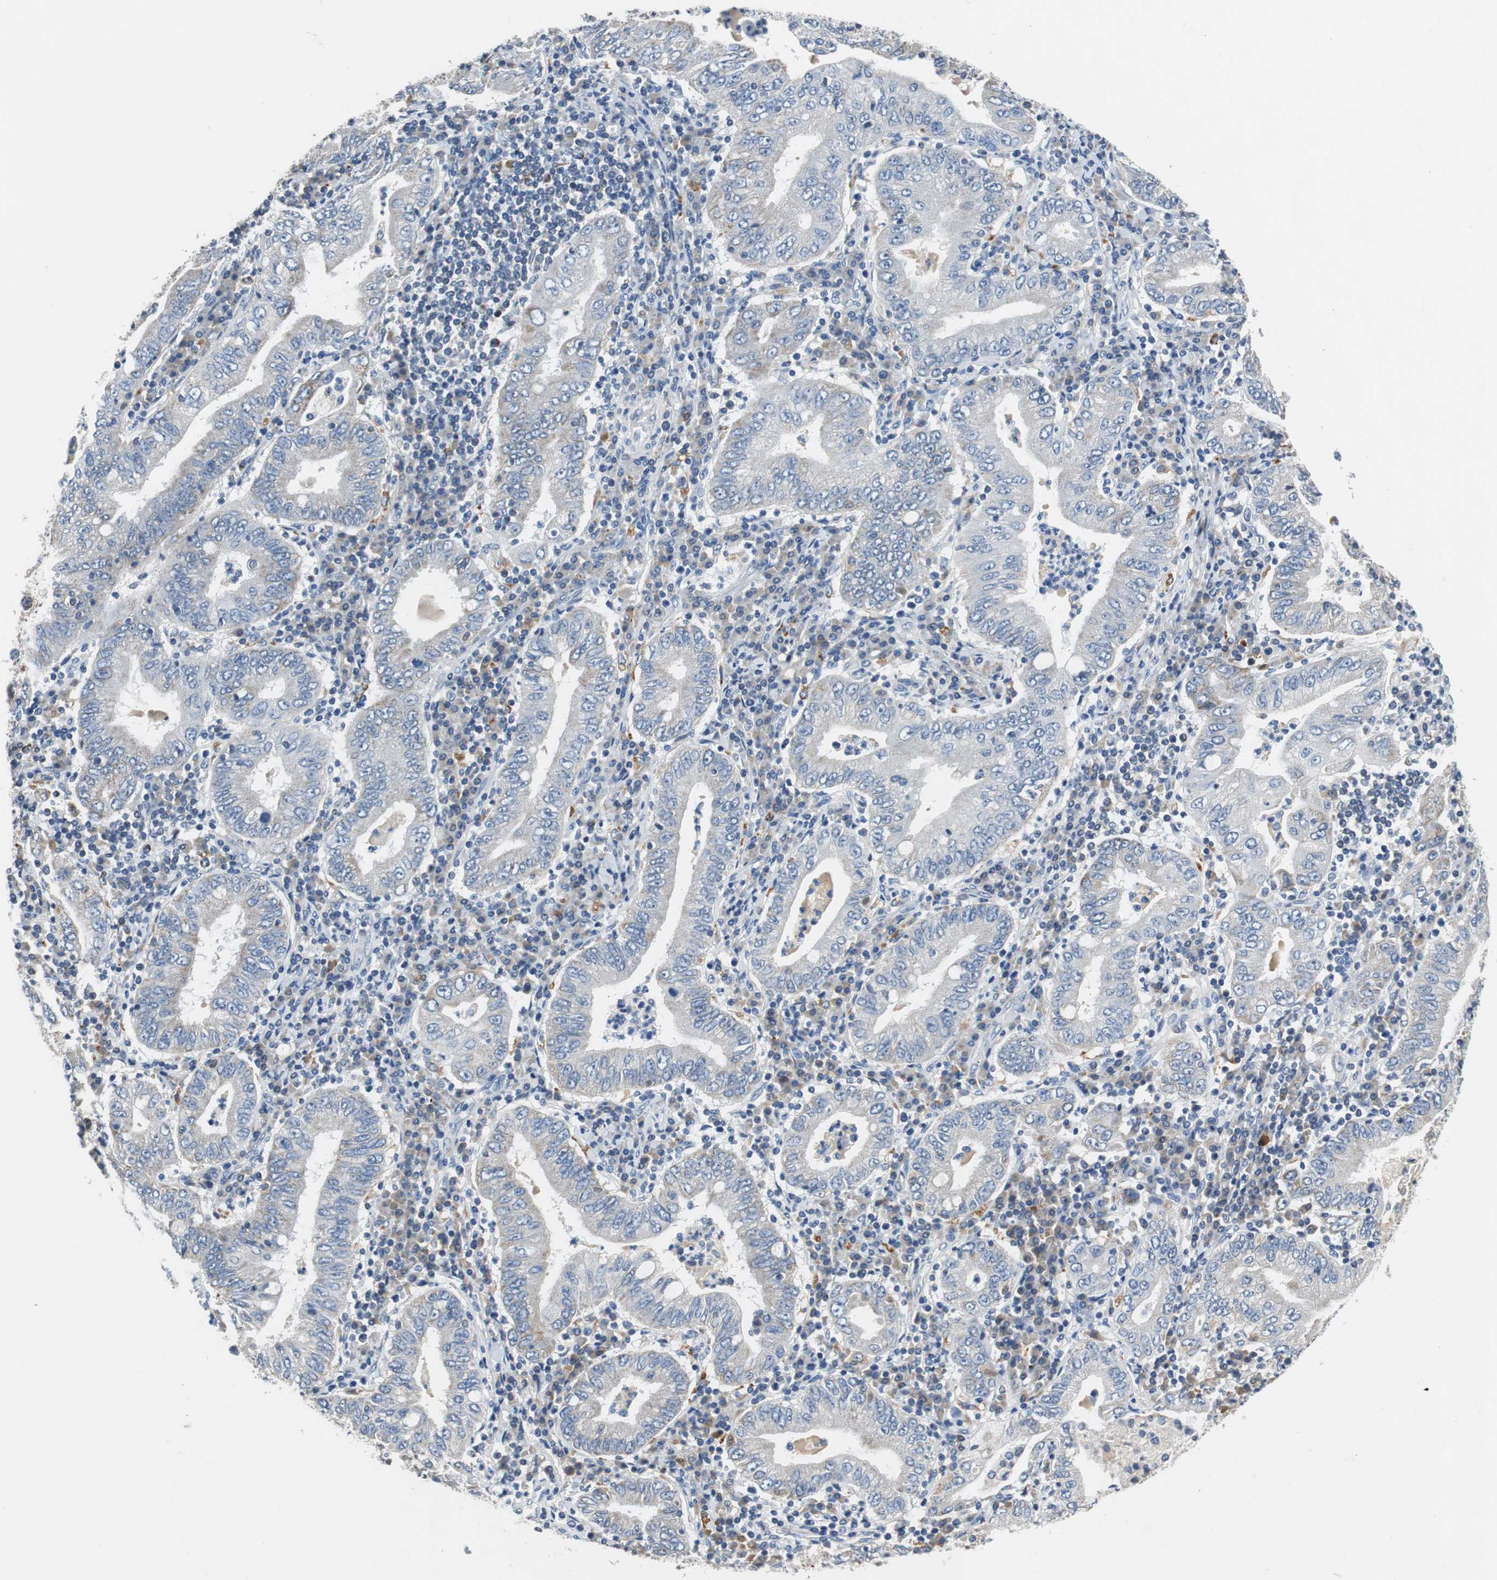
{"staining": {"intensity": "weak", "quantity": "<25%", "location": "cytoplasmic/membranous"}, "tissue": "stomach cancer", "cell_type": "Tumor cells", "image_type": "cancer", "snomed": [{"axis": "morphology", "description": "Normal tissue, NOS"}, {"axis": "morphology", "description": "Adenocarcinoma, NOS"}, {"axis": "topography", "description": "Esophagus"}, {"axis": "topography", "description": "Stomach, upper"}, {"axis": "topography", "description": "Peripheral nerve tissue"}], "caption": "Photomicrograph shows no significant protein positivity in tumor cells of stomach cancer.", "gene": "NLGN1", "patient": {"sex": "male", "age": 62}}